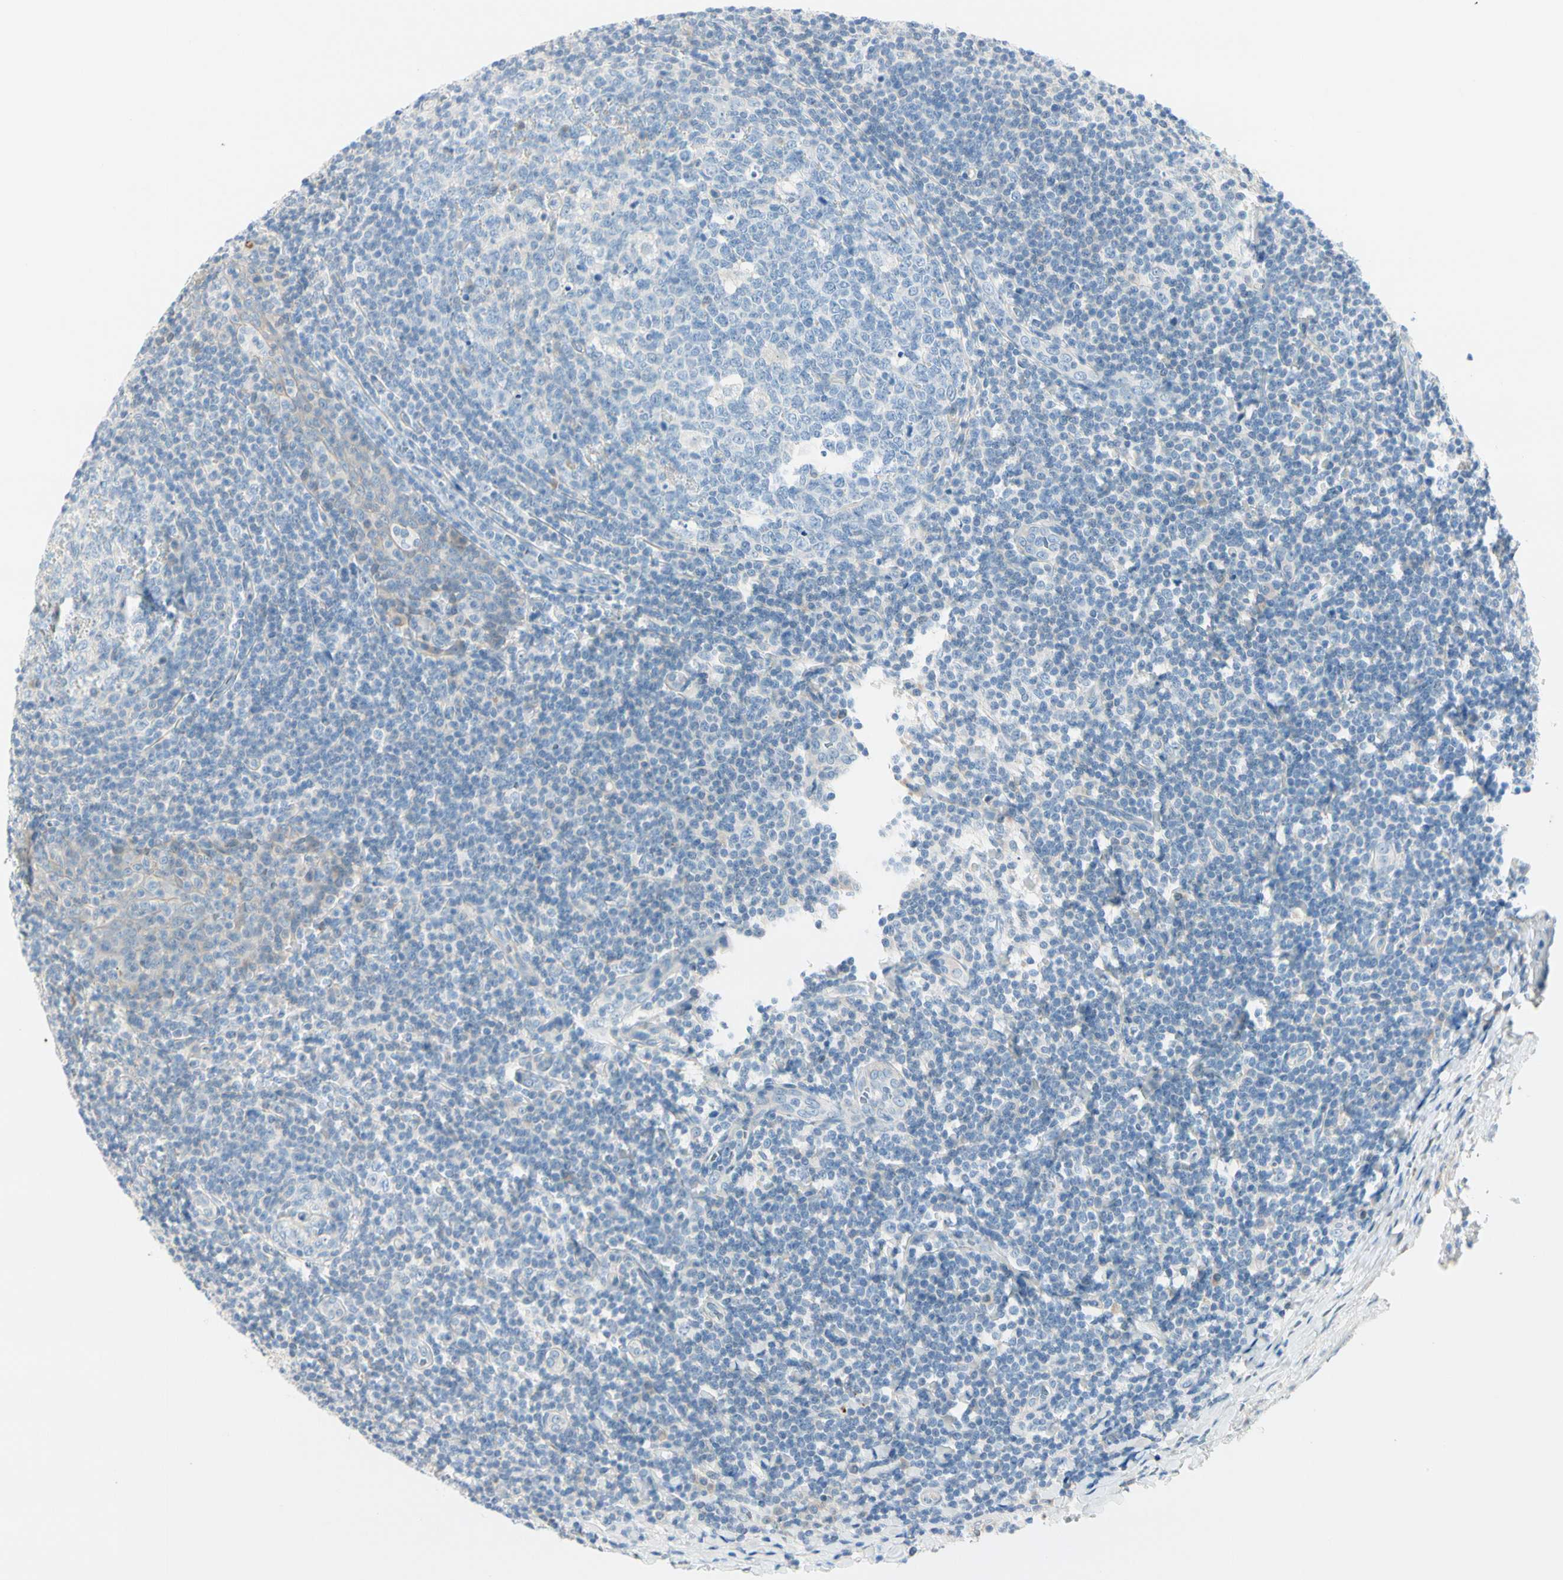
{"staining": {"intensity": "negative", "quantity": "none", "location": "none"}, "tissue": "tonsil", "cell_type": "Germinal center cells", "image_type": "normal", "snomed": [{"axis": "morphology", "description": "Normal tissue, NOS"}, {"axis": "topography", "description": "Tonsil"}], "caption": "DAB immunohistochemical staining of unremarkable tonsil shows no significant expression in germinal center cells. (DAB (3,3'-diaminobenzidine) immunohistochemistry with hematoxylin counter stain).", "gene": "PEBP1", "patient": {"sex": "male", "age": 31}}